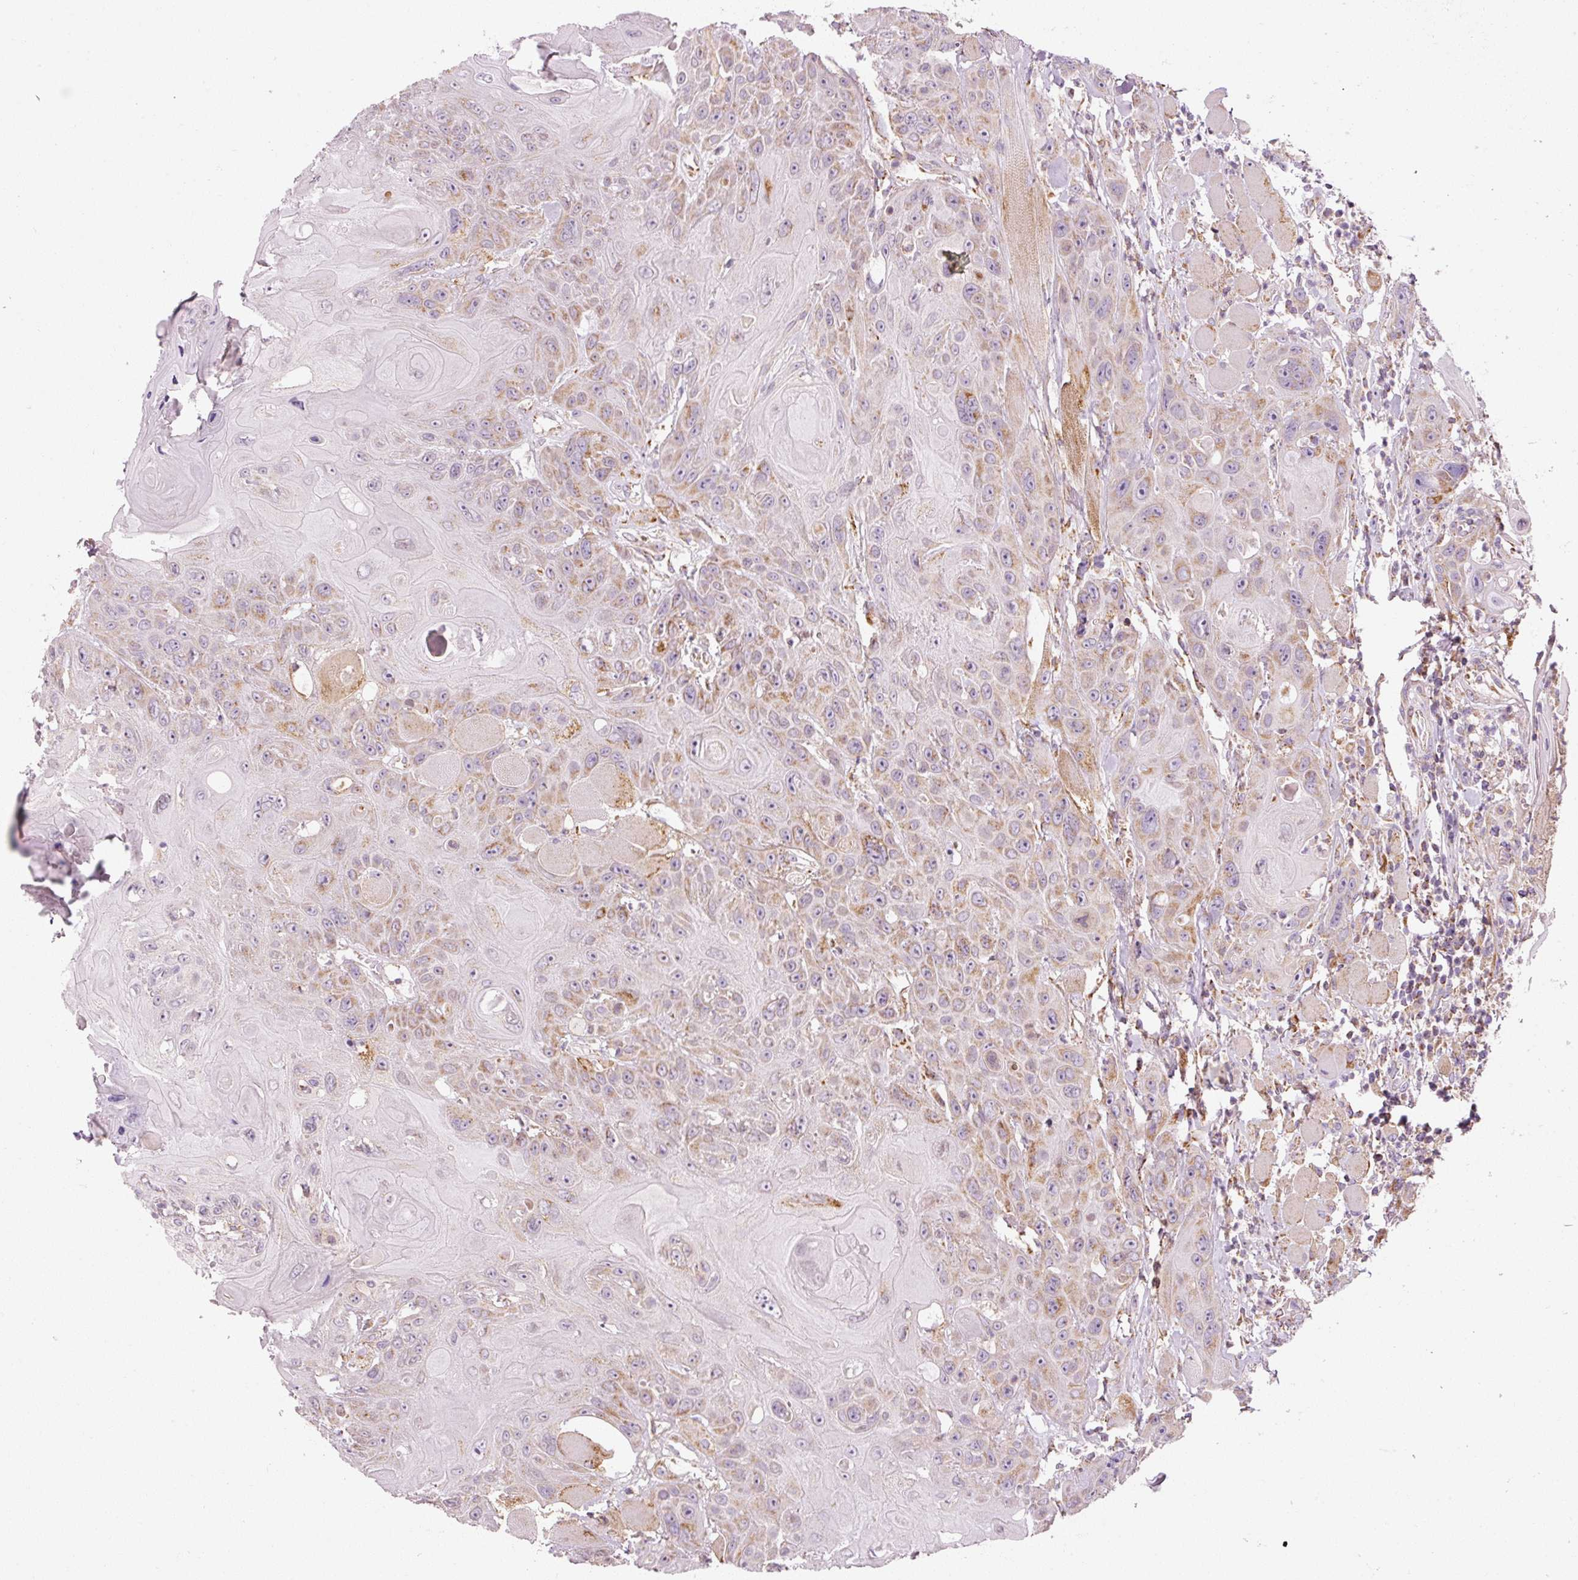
{"staining": {"intensity": "moderate", "quantity": ">75%", "location": "cytoplasmic/membranous"}, "tissue": "head and neck cancer", "cell_type": "Tumor cells", "image_type": "cancer", "snomed": [{"axis": "morphology", "description": "Squamous cell carcinoma, NOS"}, {"axis": "topography", "description": "Head-Neck"}], "caption": "Brown immunohistochemical staining in squamous cell carcinoma (head and neck) shows moderate cytoplasmic/membranous staining in approximately >75% of tumor cells.", "gene": "NDUFB4", "patient": {"sex": "female", "age": 59}}